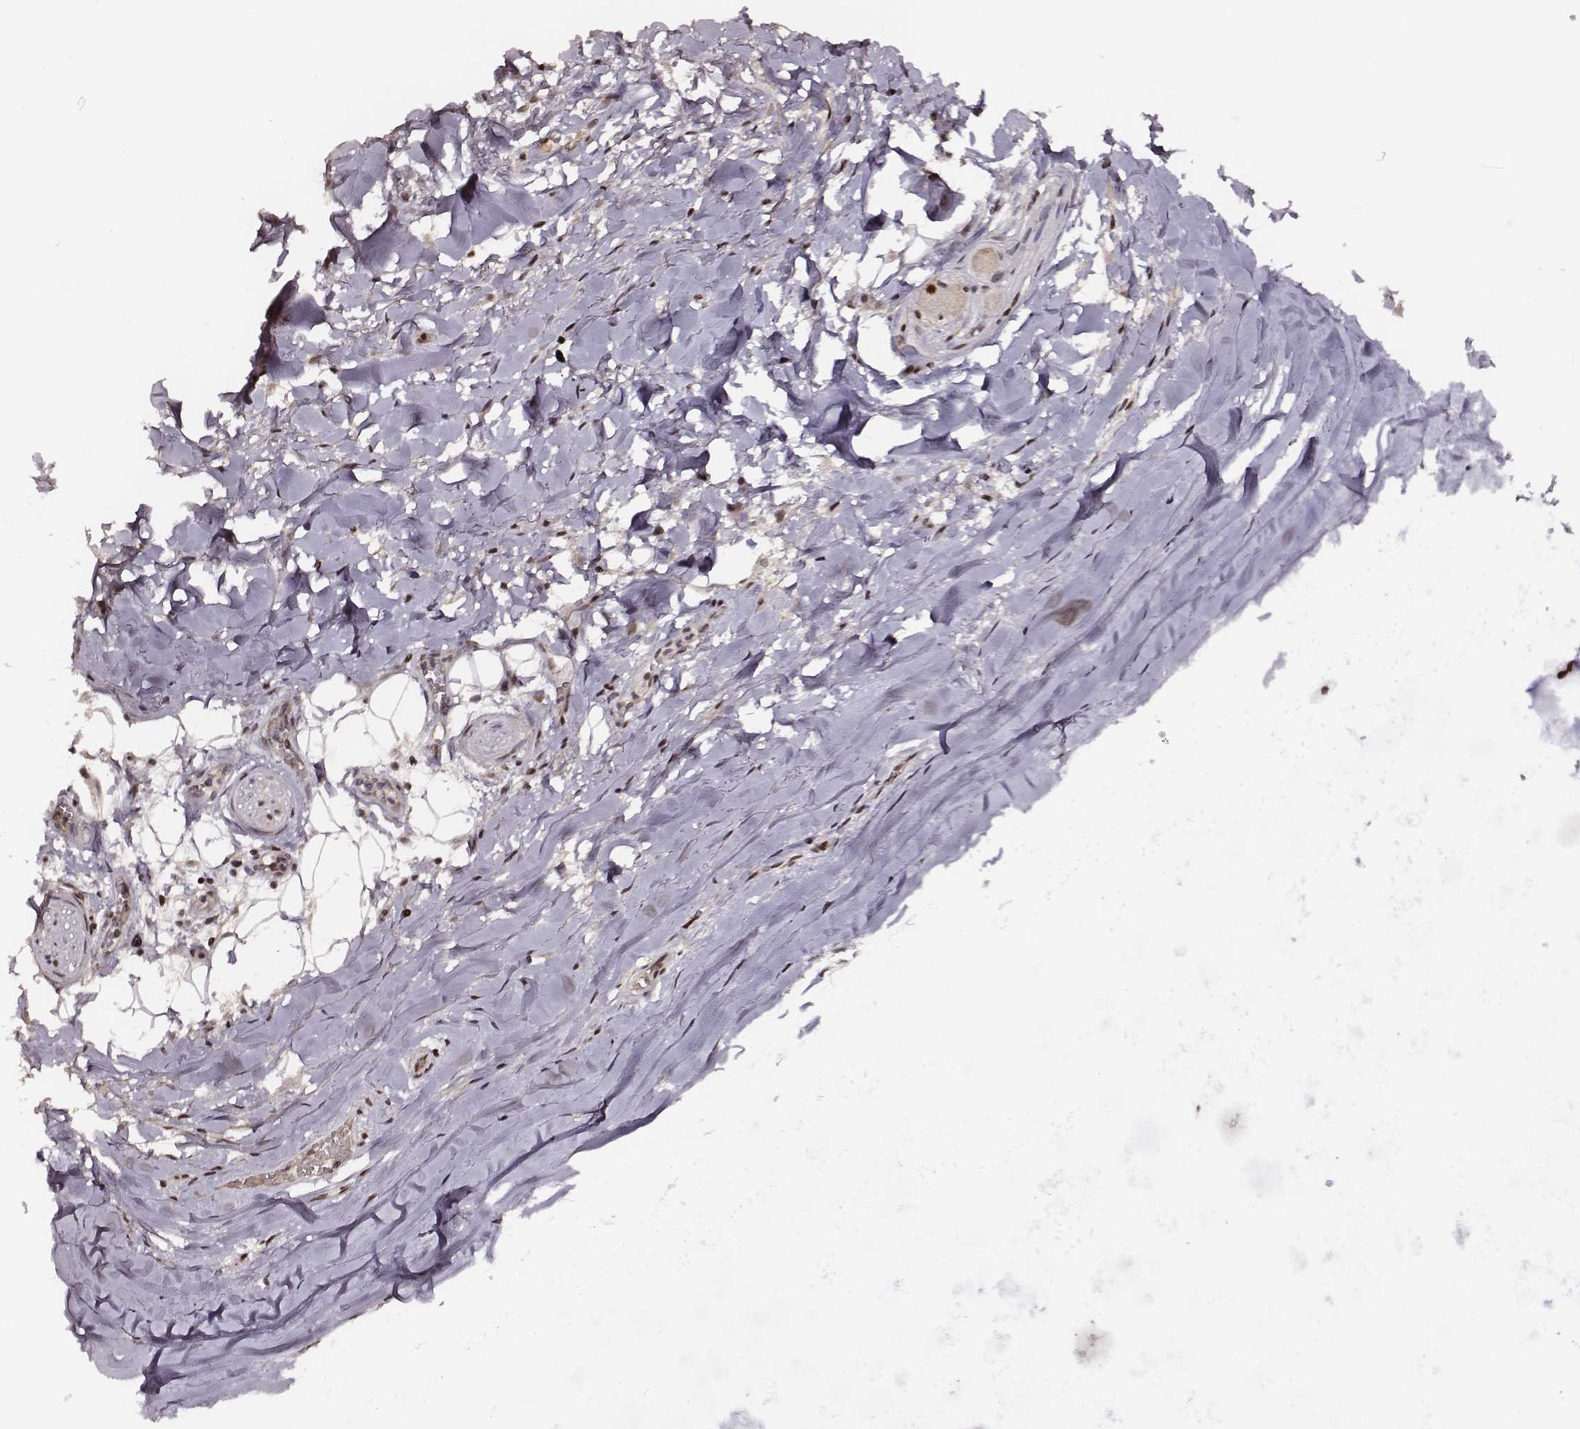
{"staining": {"intensity": "strong", "quantity": ">75%", "location": "nuclear"}, "tissue": "adipose tissue", "cell_type": "Adipocytes", "image_type": "normal", "snomed": [{"axis": "morphology", "description": "Normal tissue, NOS"}, {"axis": "topography", "description": "Cartilage tissue"}, {"axis": "topography", "description": "Nasopharynx"}, {"axis": "topography", "description": "Thyroid gland"}], "caption": "A high amount of strong nuclear positivity is appreciated in approximately >75% of adipocytes in normal adipose tissue.", "gene": "PPARA", "patient": {"sex": "male", "age": 63}}